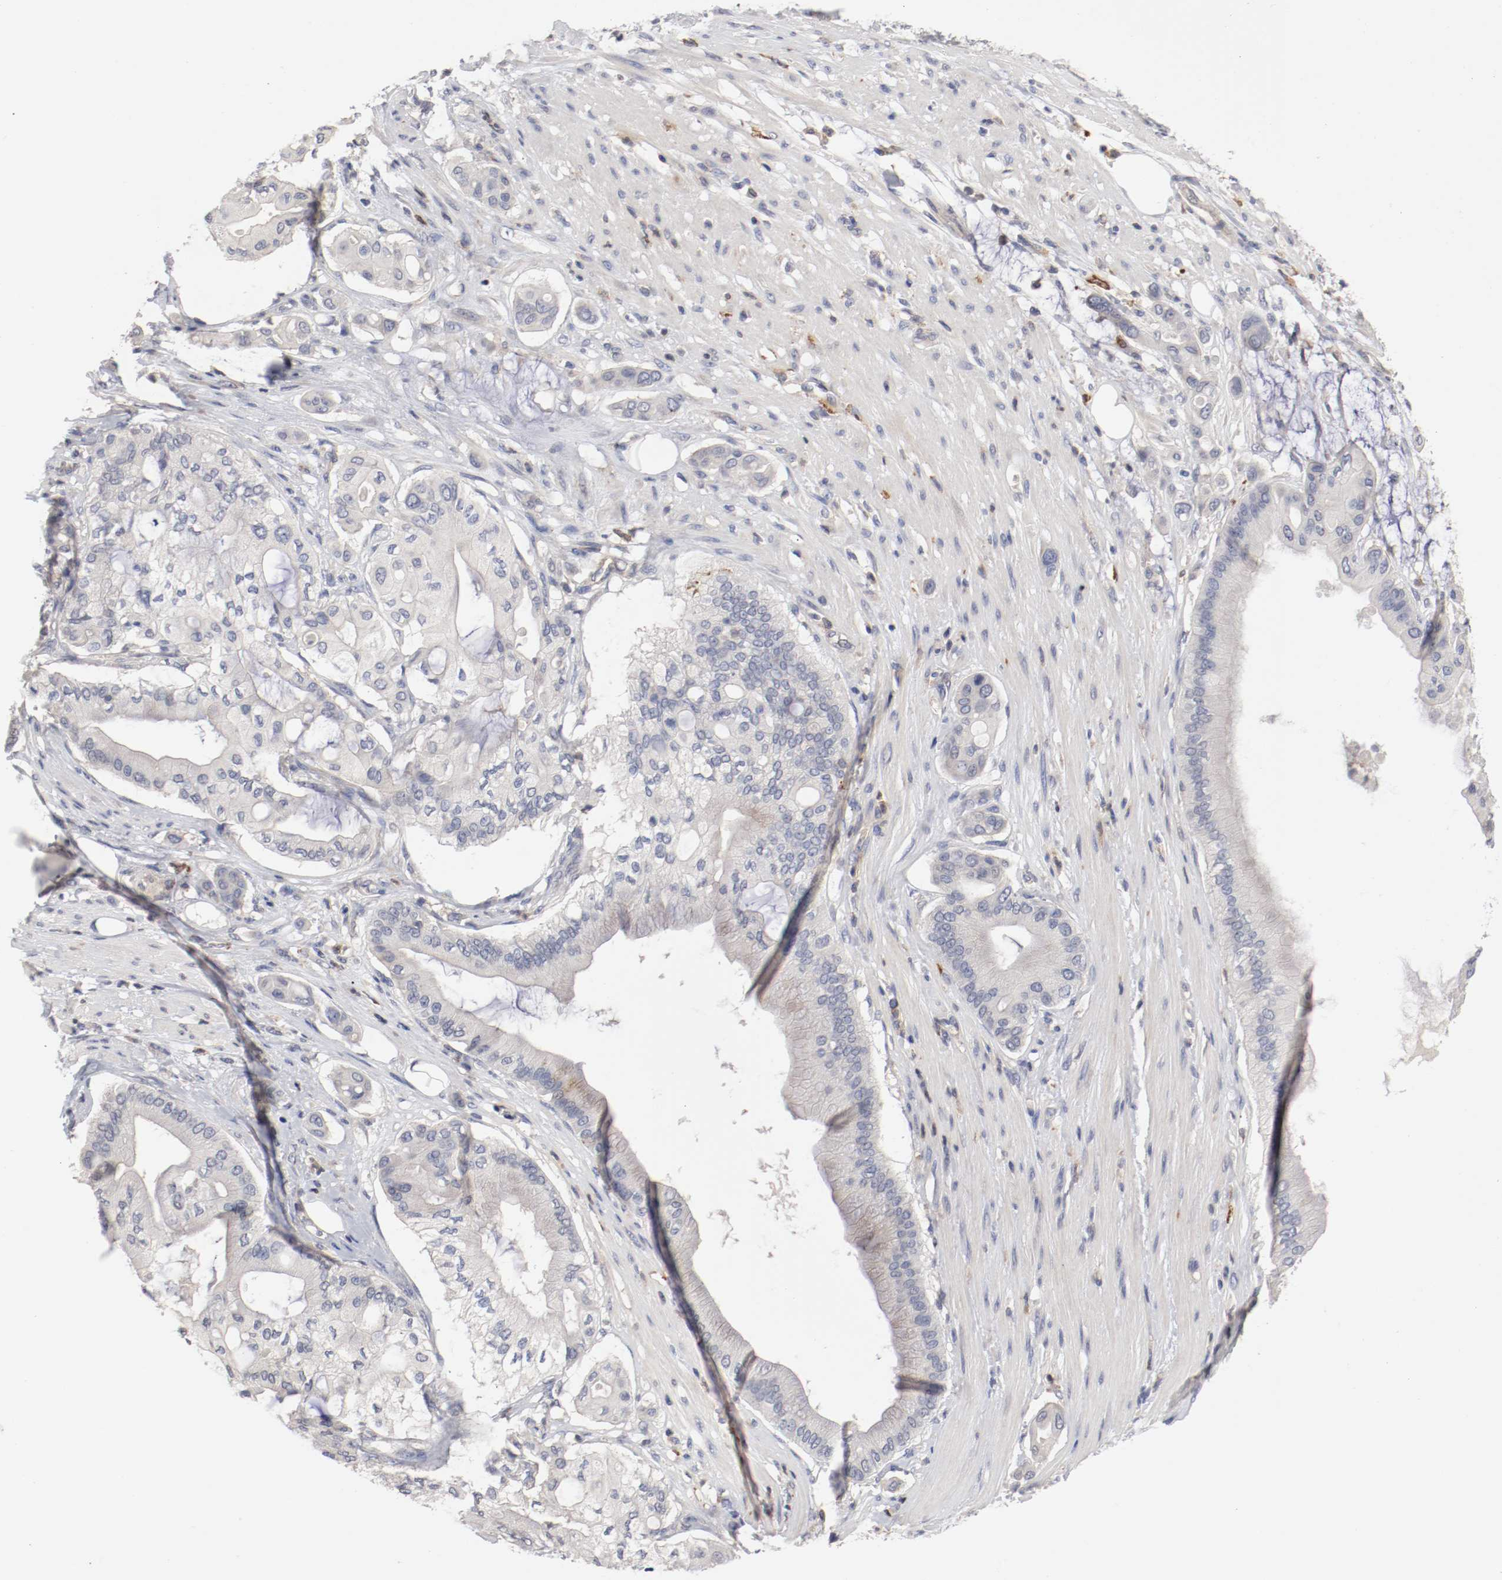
{"staining": {"intensity": "negative", "quantity": "none", "location": "none"}, "tissue": "pancreatic cancer", "cell_type": "Tumor cells", "image_type": "cancer", "snomed": [{"axis": "morphology", "description": "Adenocarcinoma, NOS"}, {"axis": "morphology", "description": "Adenocarcinoma, metastatic, NOS"}, {"axis": "topography", "description": "Lymph node"}, {"axis": "topography", "description": "Pancreas"}, {"axis": "topography", "description": "Duodenum"}], "caption": "The photomicrograph demonstrates no staining of tumor cells in pancreatic cancer.", "gene": "CBL", "patient": {"sex": "female", "age": 64}}